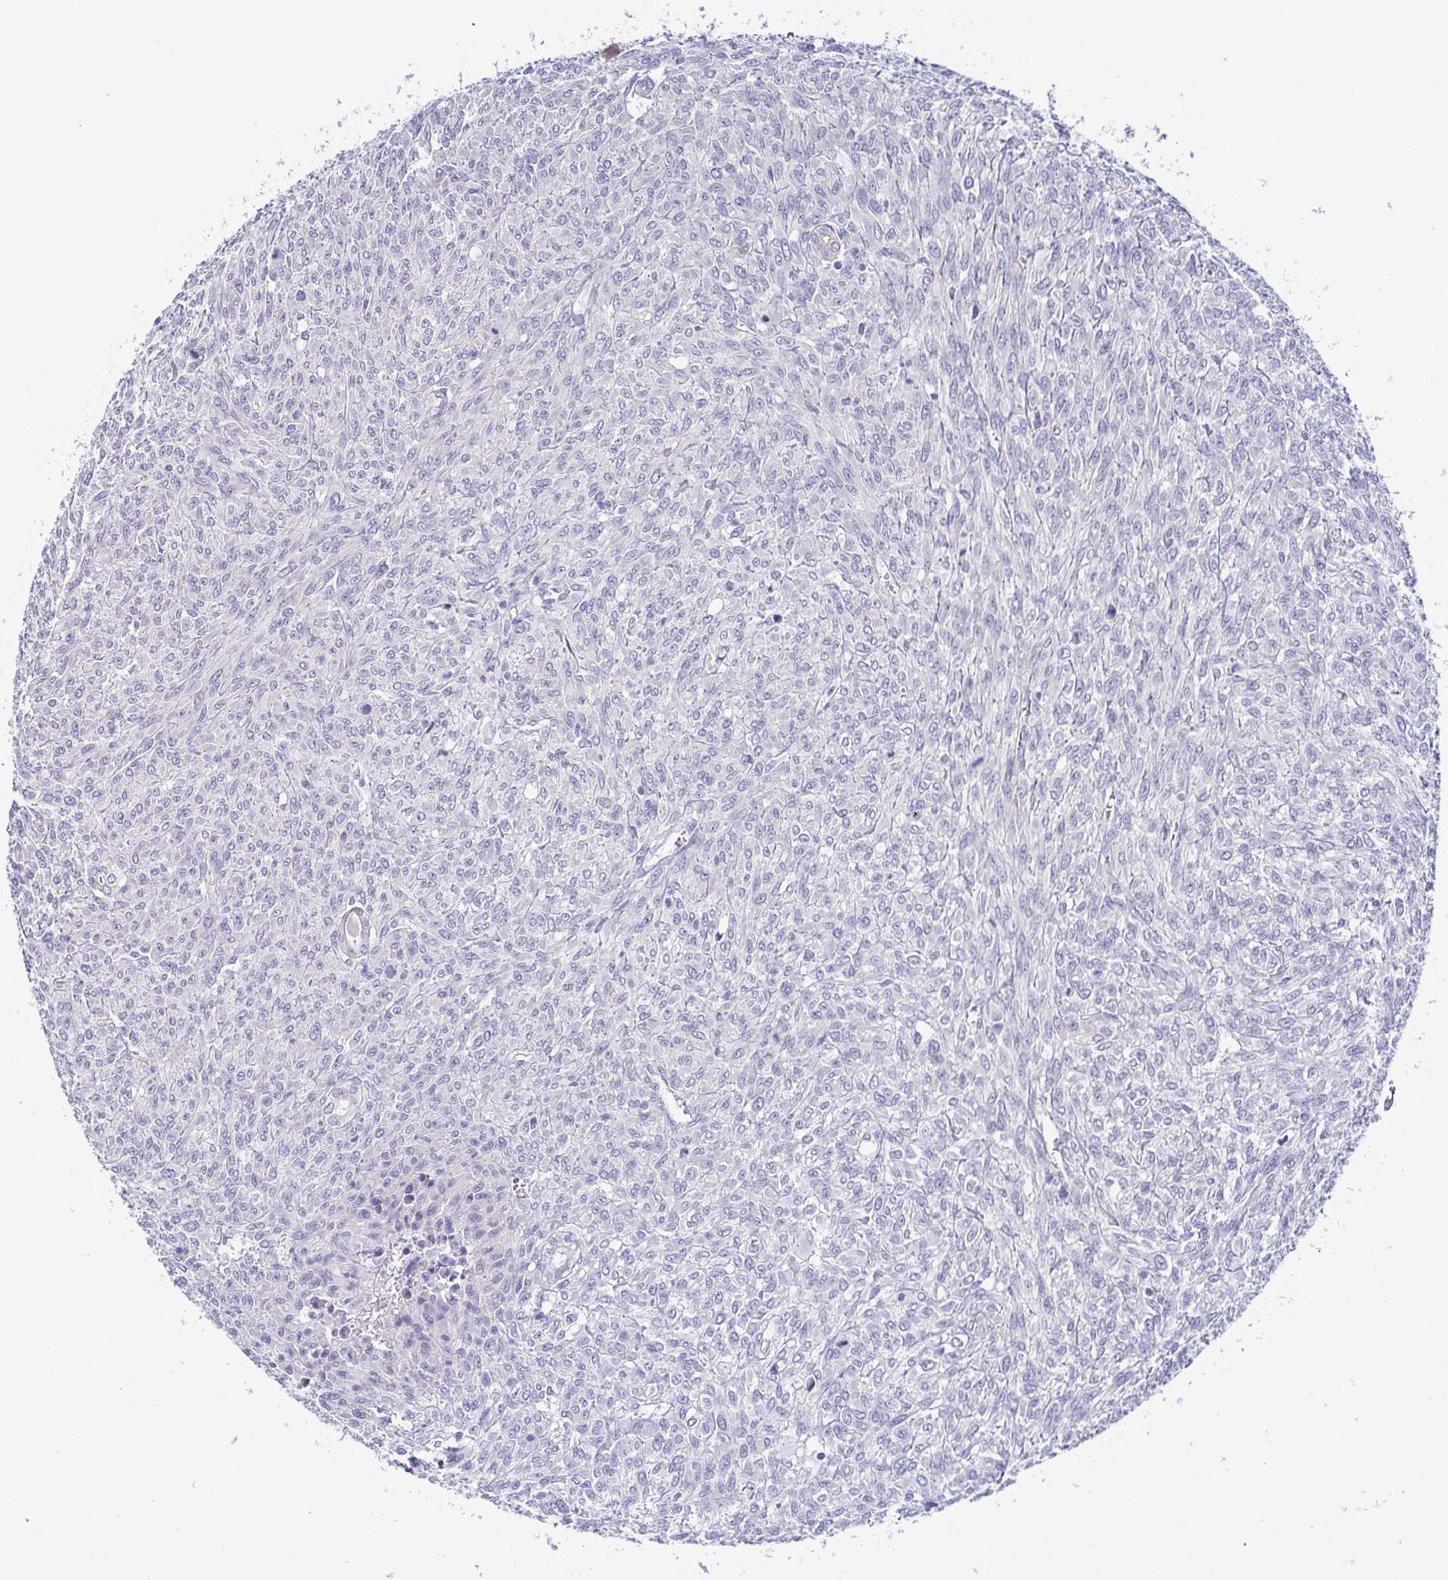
{"staining": {"intensity": "negative", "quantity": "none", "location": "none"}, "tissue": "renal cancer", "cell_type": "Tumor cells", "image_type": "cancer", "snomed": [{"axis": "morphology", "description": "Adenocarcinoma, NOS"}, {"axis": "topography", "description": "Kidney"}], "caption": "This is a photomicrograph of IHC staining of renal adenocarcinoma, which shows no staining in tumor cells.", "gene": "DYNC1I1", "patient": {"sex": "male", "age": 58}}